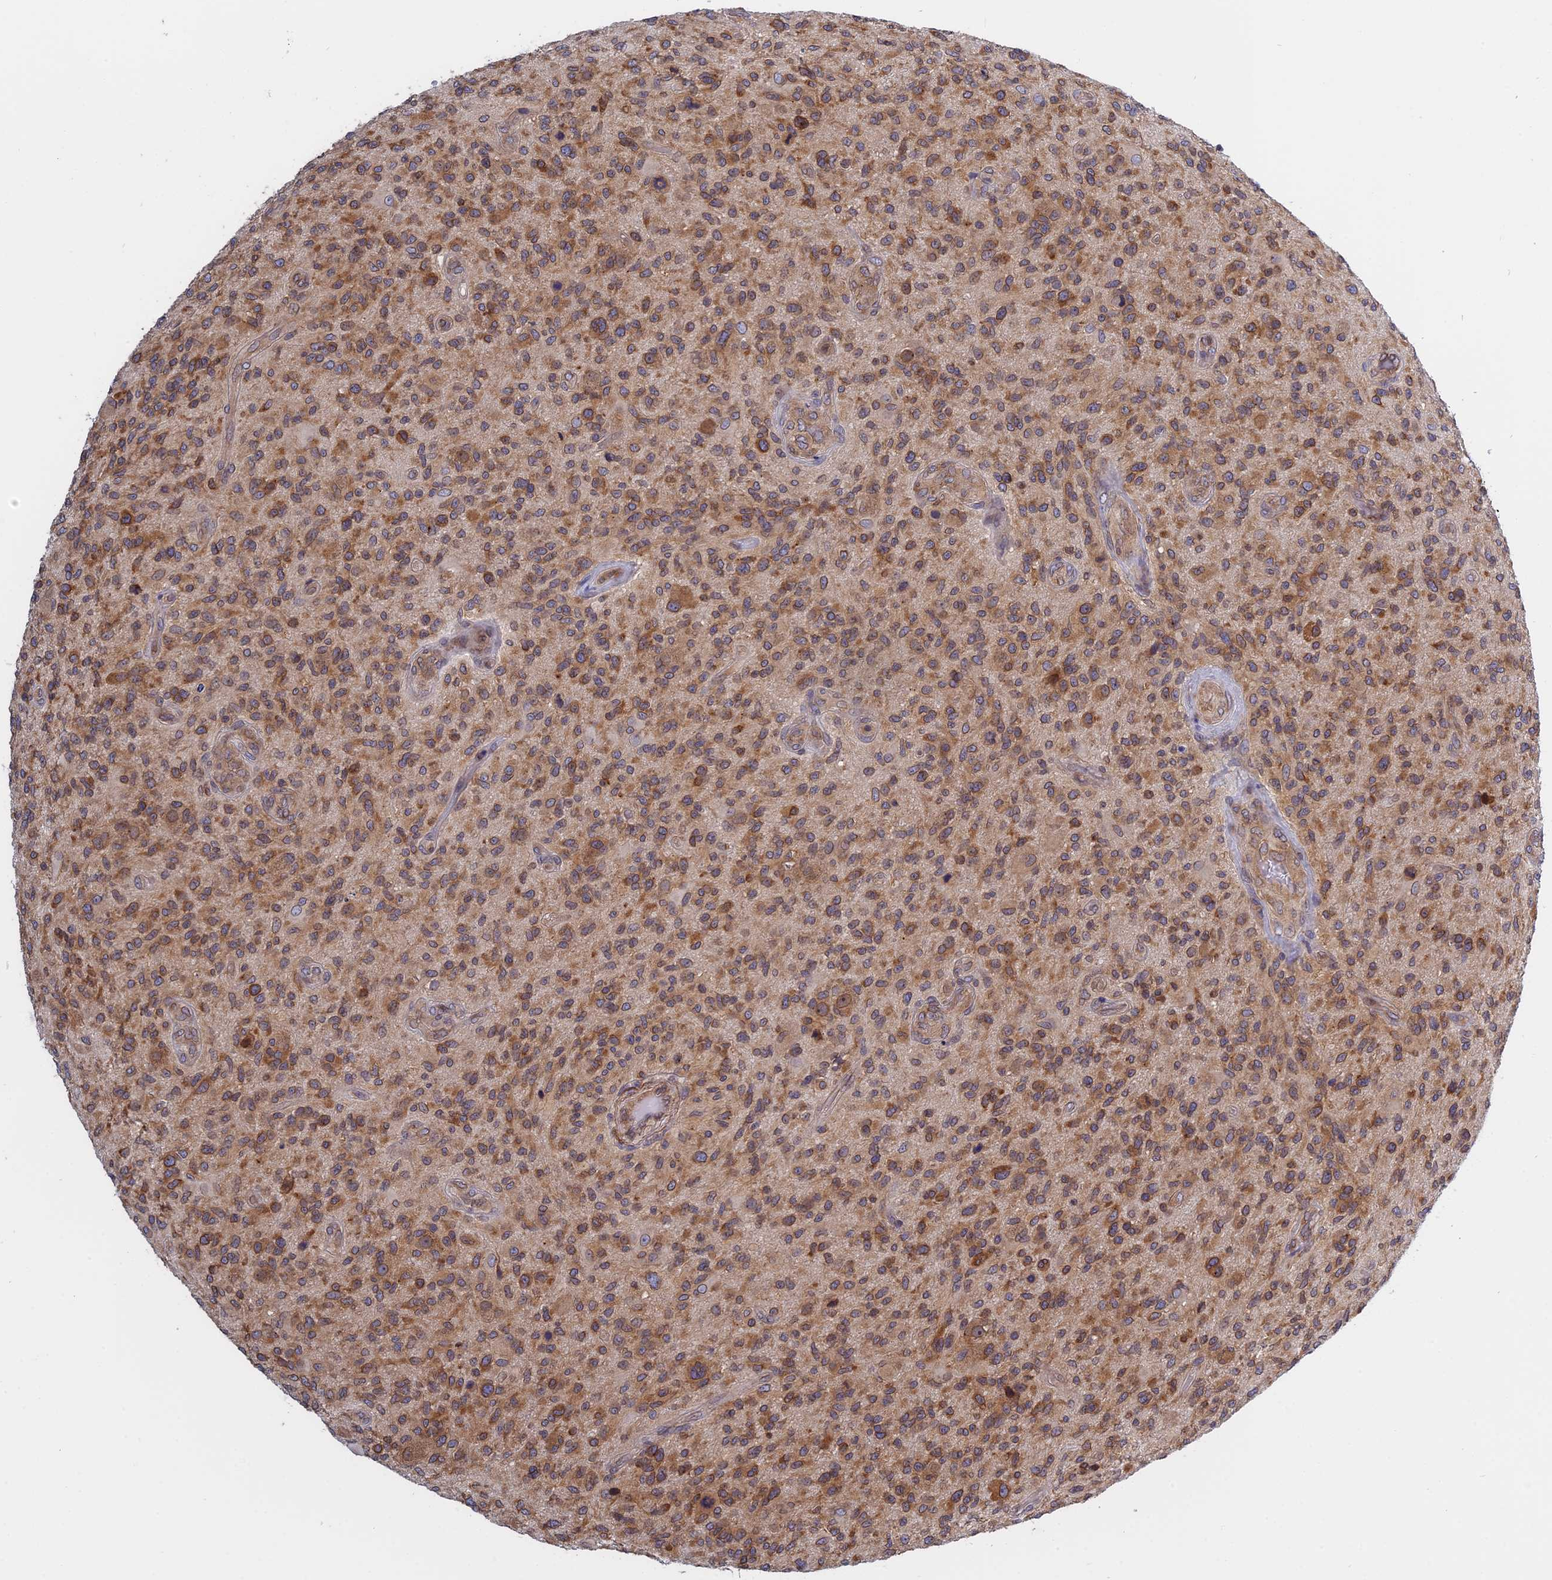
{"staining": {"intensity": "moderate", "quantity": ">75%", "location": "cytoplasmic/membranous"}, "tissue": "glioma", "cell_type": "Tumor cells", "image_type": "cancer", "snomed": [{"axis": "morphology", "description": "Glioma, malignant, High grade"}, {"axis": "topography", "description": "Brain"}], "caption": "An image of glioma stained for a protein displays moderate cytoplasmic/membranous brown staining in tumor cells.", "gene": "NAA10", "patient": {"sex": "male", "age": 47}}